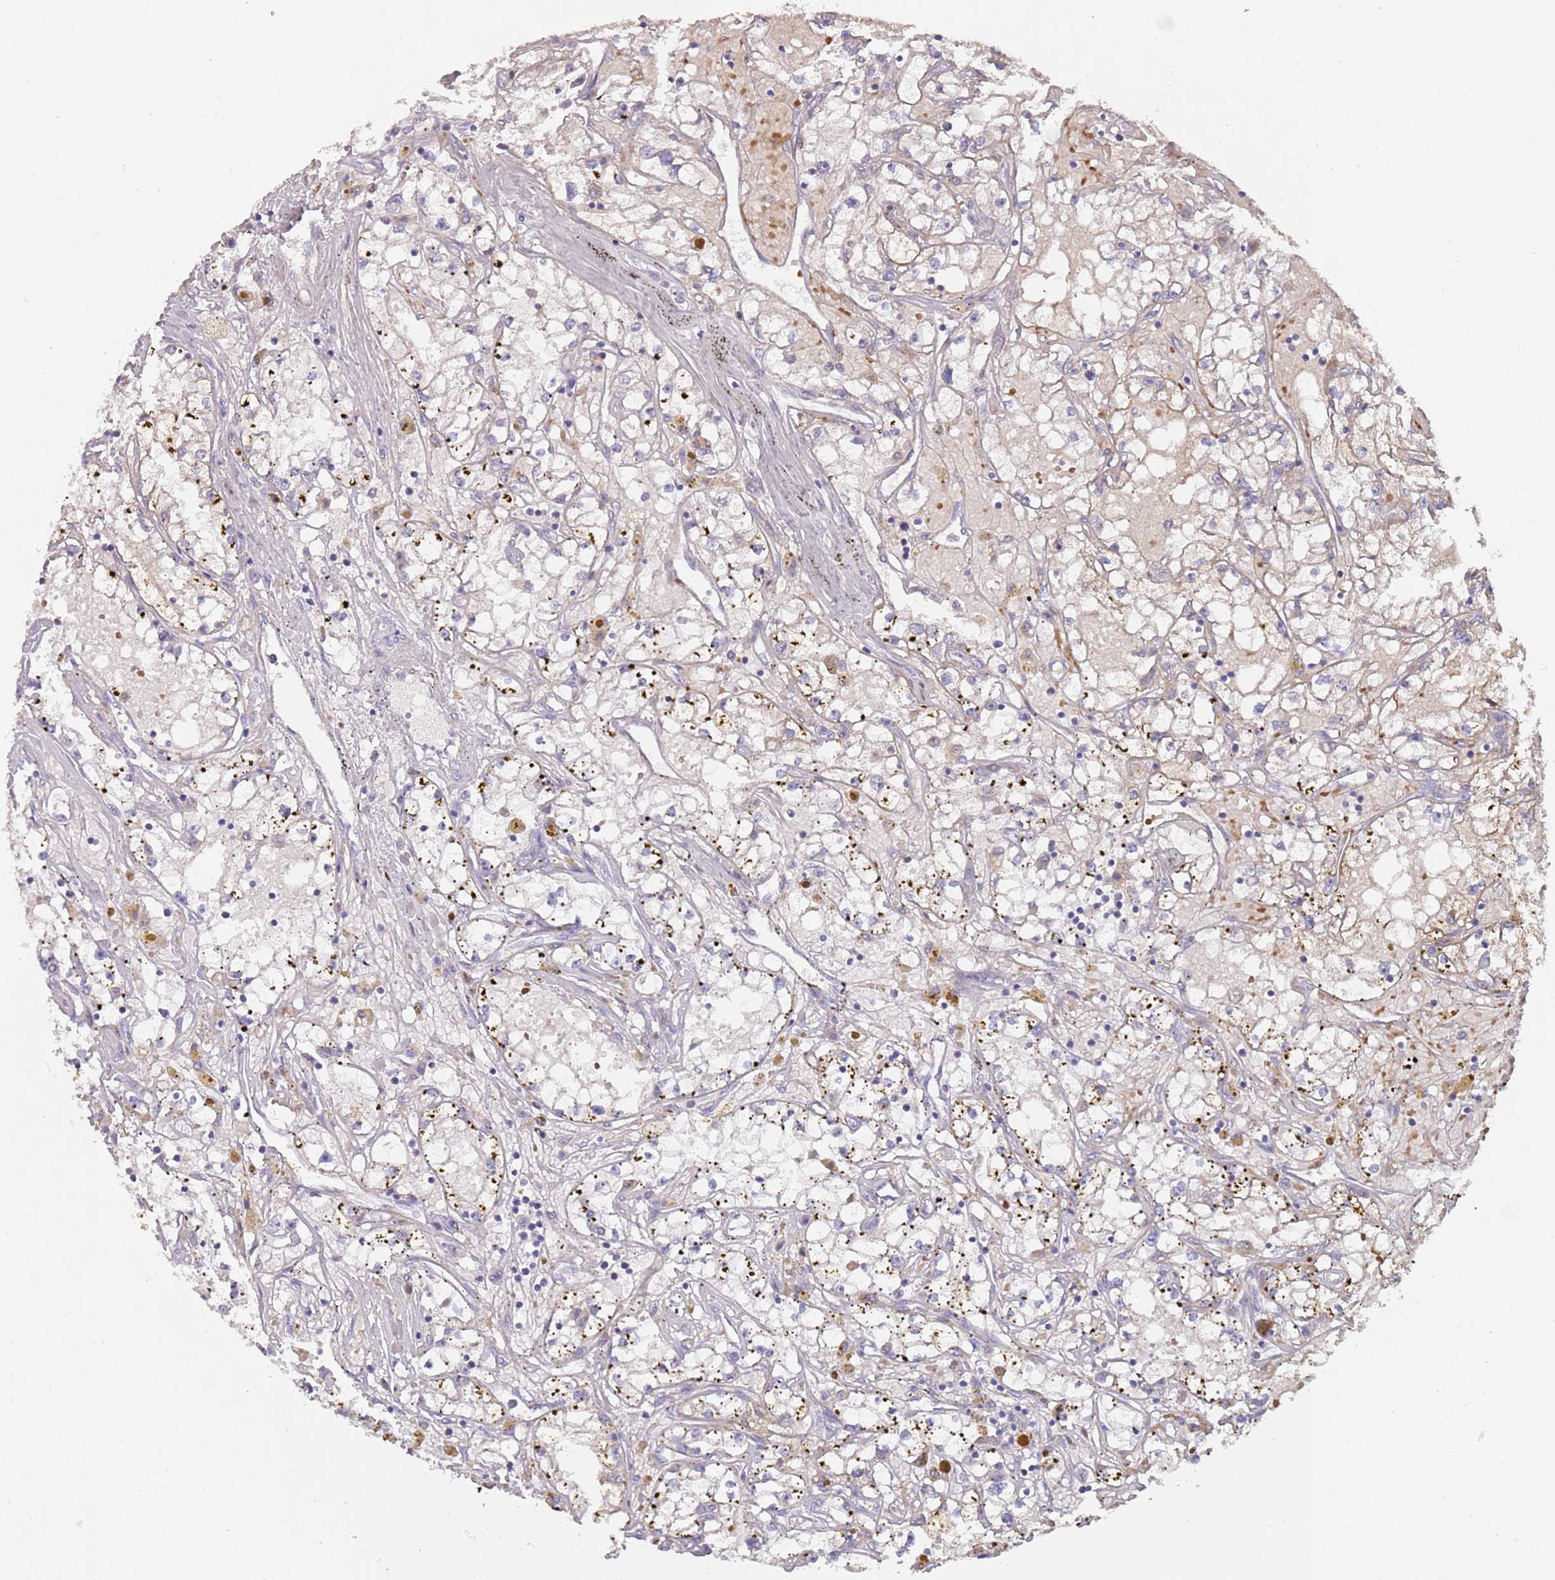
{"staining": {"intensity": "negative", "quantity": "none", "location": "none"}, "tissue": "renal cancer", "cell_type": "Tumor cells", "image_type": "cancer", "snomed": [{"axis": "morphology", "description": "Adenocarcinoma, NOS"}, {"axis": "topography", "description": "Kidney"}], "caption": "The histopathology image exhibits no significant expression in tumor cells of renal adenocarcinoma.", "gene": "TMEM251", "patient": {"sex": "male", "age": 56}}